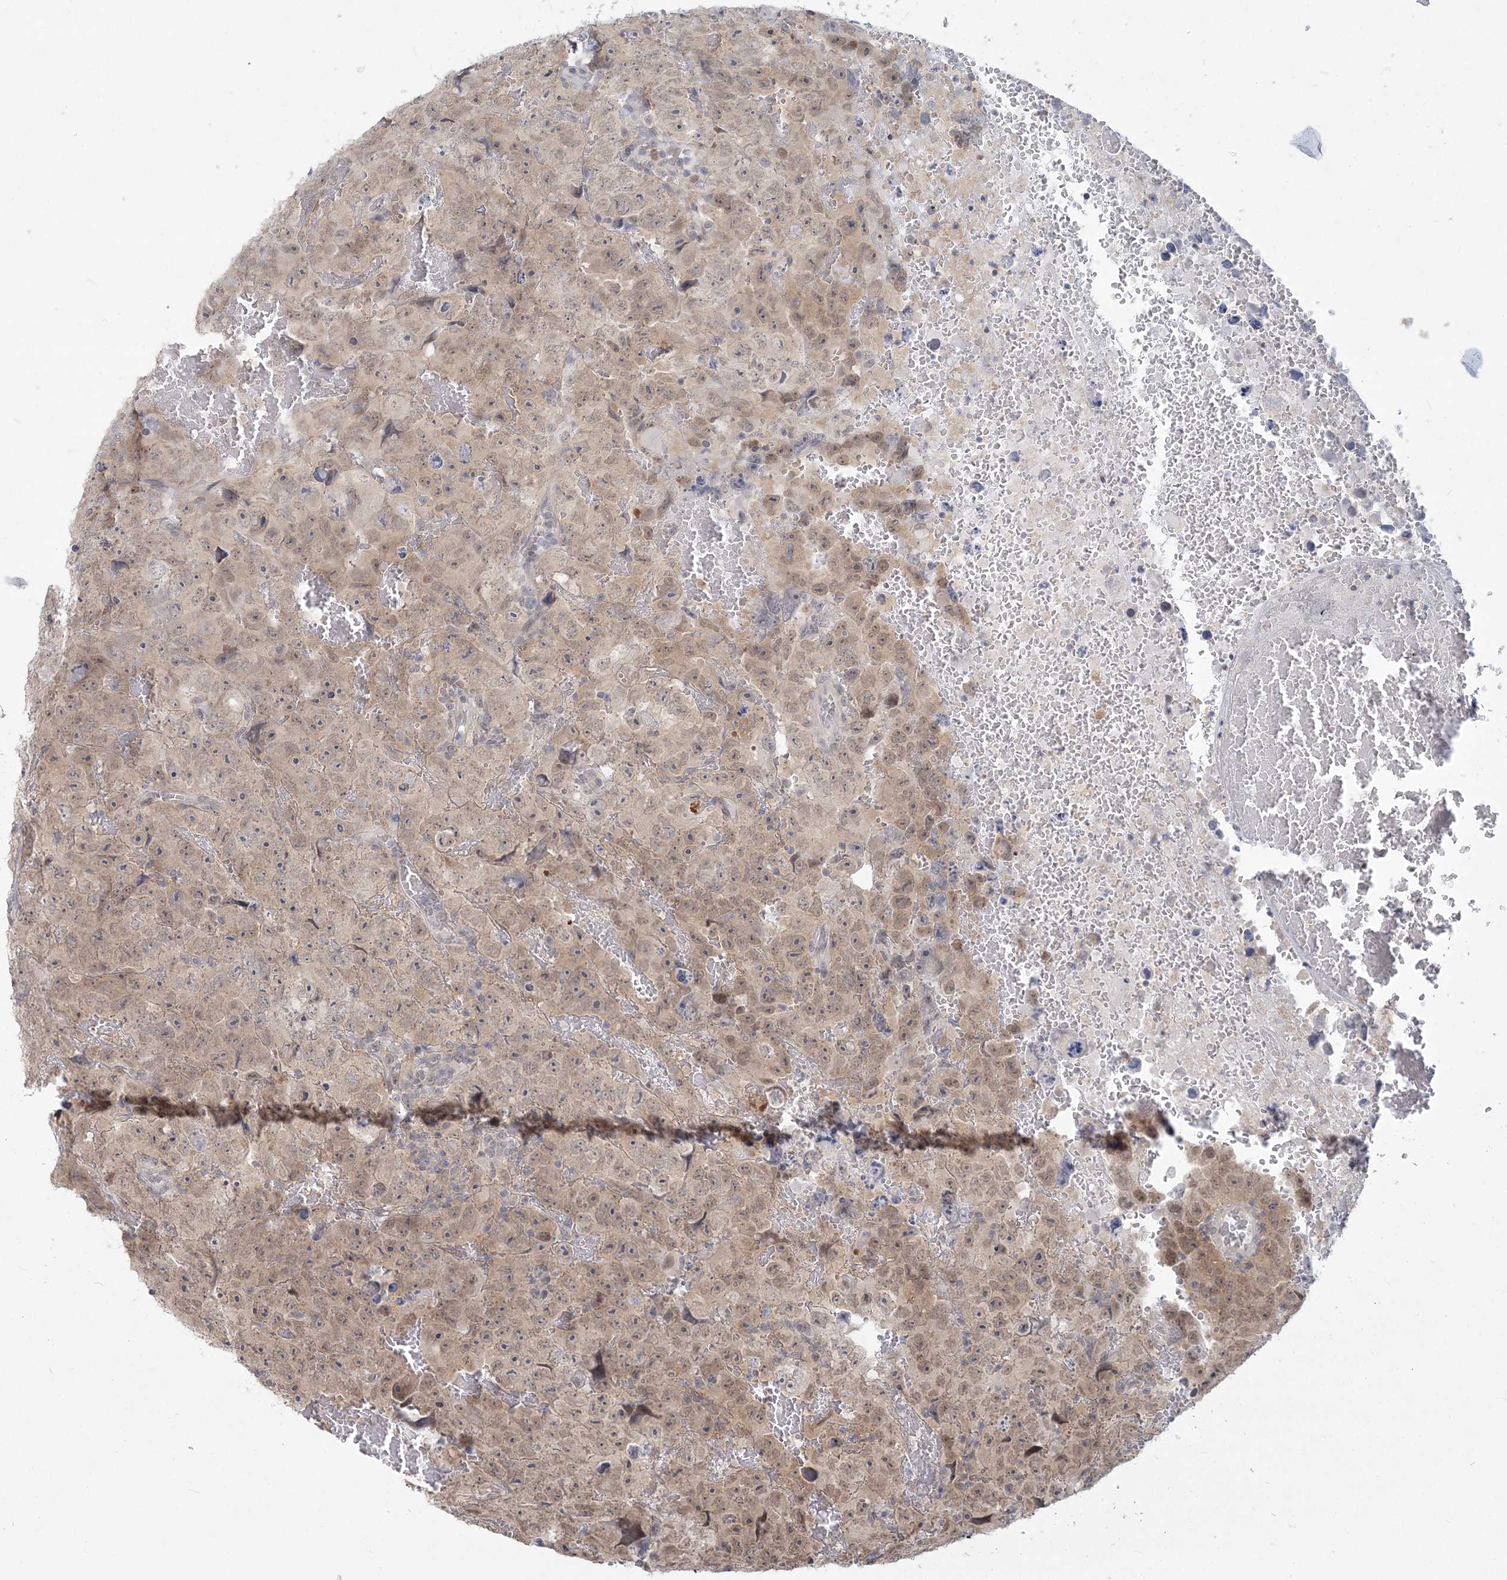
{"staining": {"intensity": "weak", "quantity": ">75%", "location": "cytoplasmic/membranous,nuclear"}, "tissue": "testis cancer", "cell_type": "Tumor cells", "image_type": "cancer", "snomed": [{"axis": "morphology", "description": "Carcinoma, Embryonal, NOS"}, {"axis": "topography", "description": "Testis"}], "caption": "Brown immunohistochemical staining in human testis cancer displays weak cytoplasmic/membranous and nuclear positivity in about >75% of tumor cells. (Brightfield microscopy of DAB IHC at high magnification).", "gene": "ANKS1A", "patient": {"sex": "male", "age": 45}}